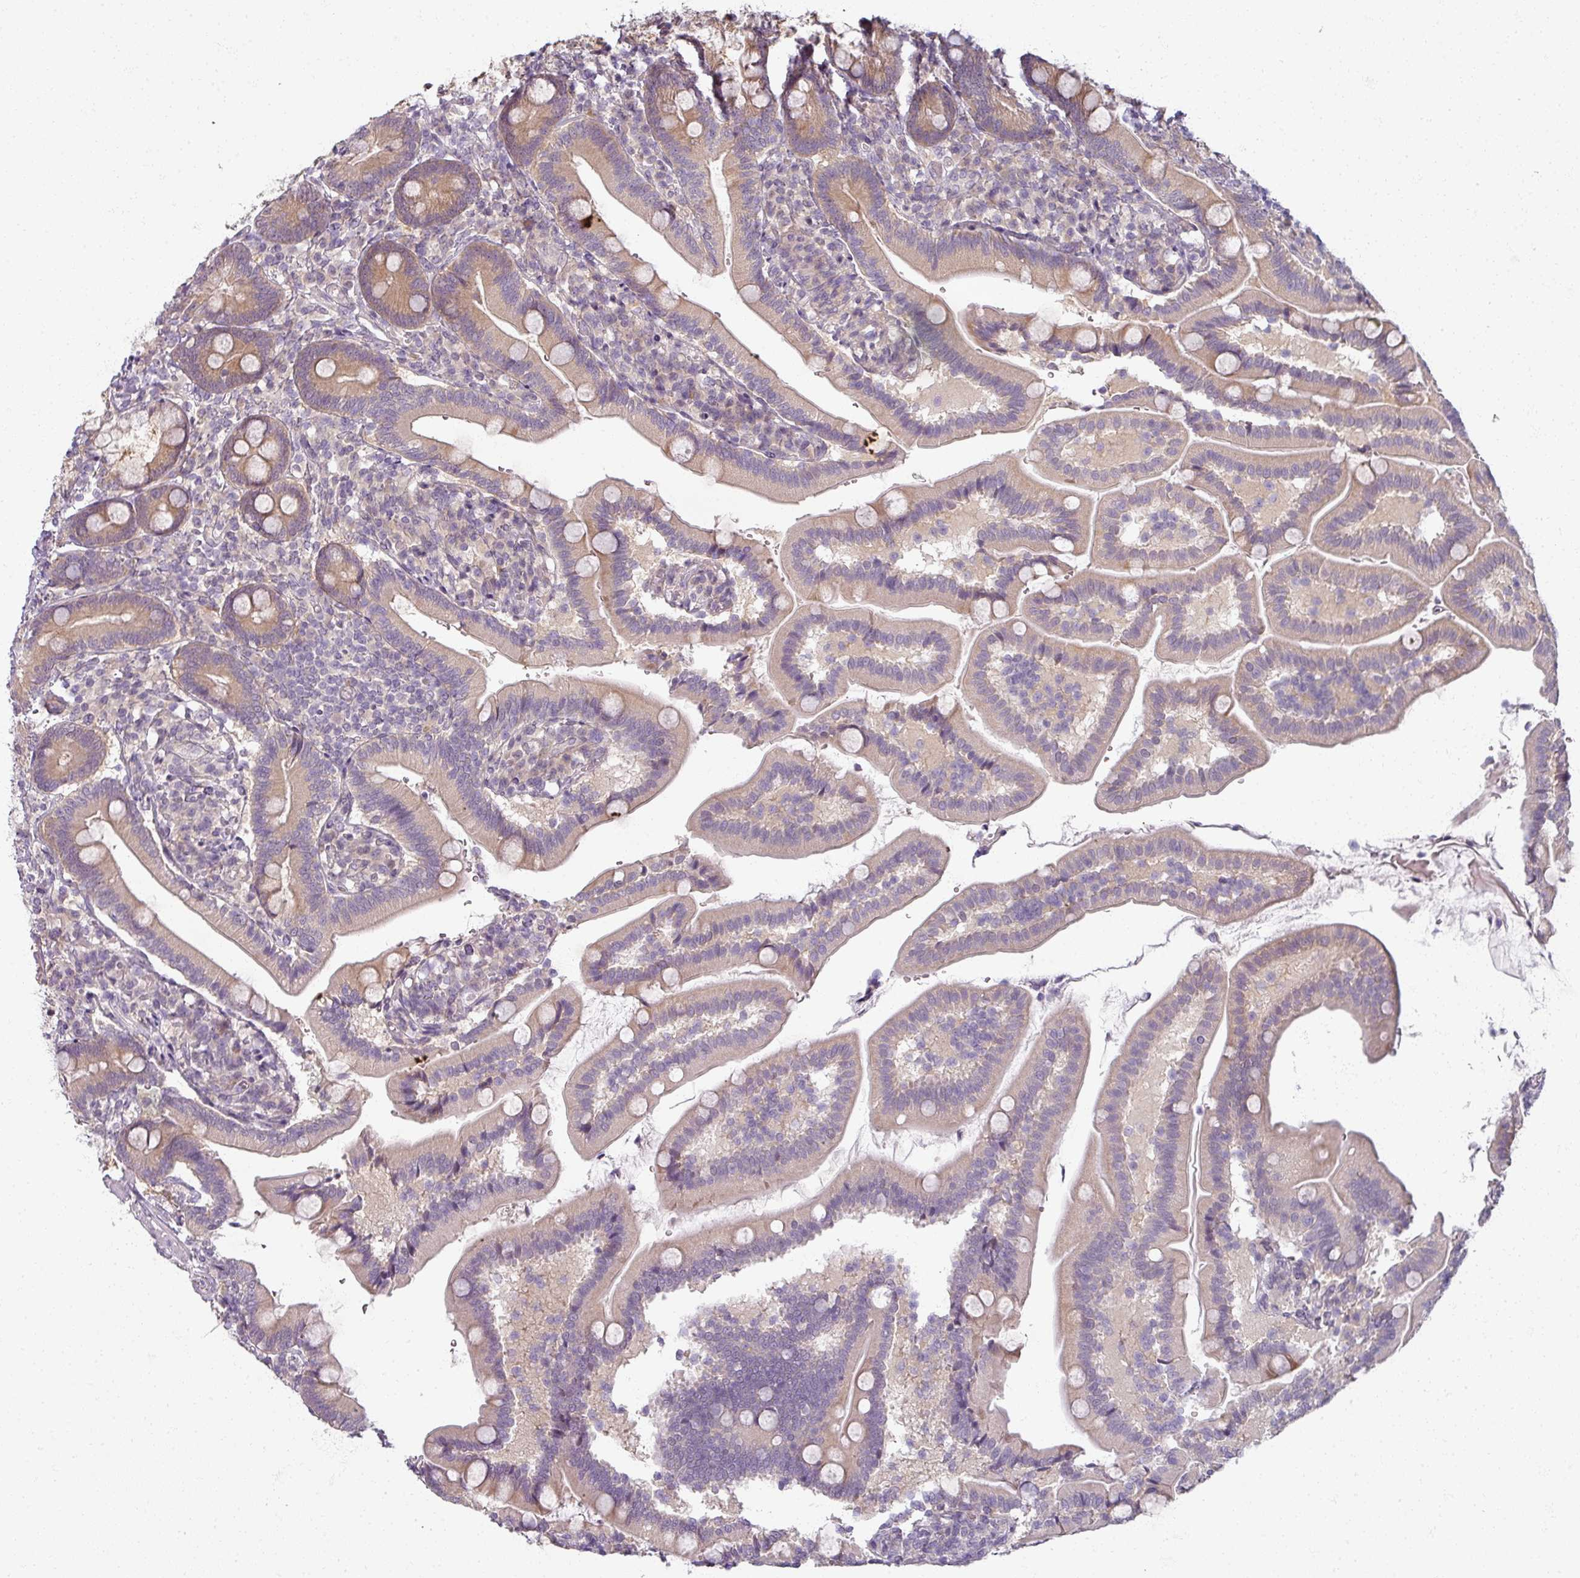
{"staining": {"intensity": "moderate", "quantity": "25%-75%", "location": "cytoplasmic/membranous"}, "tissue": "duodenum", "cell_type": "Glandular cells", "image_type": "normal", "snomed": [{"axis": "morphology", "description": "Normal tissue, NOS"}, {"axis": "topography", "description": "Duodenum"}], "caption": "Unremarkable duodenum displays moderate cytoplasmic/membranous positivity in approximately 25%-75% of glandular cells, visualized by immunohistochemistry.", "gene": "MYMK", "patient": {"sex": "female", "age": 67}}